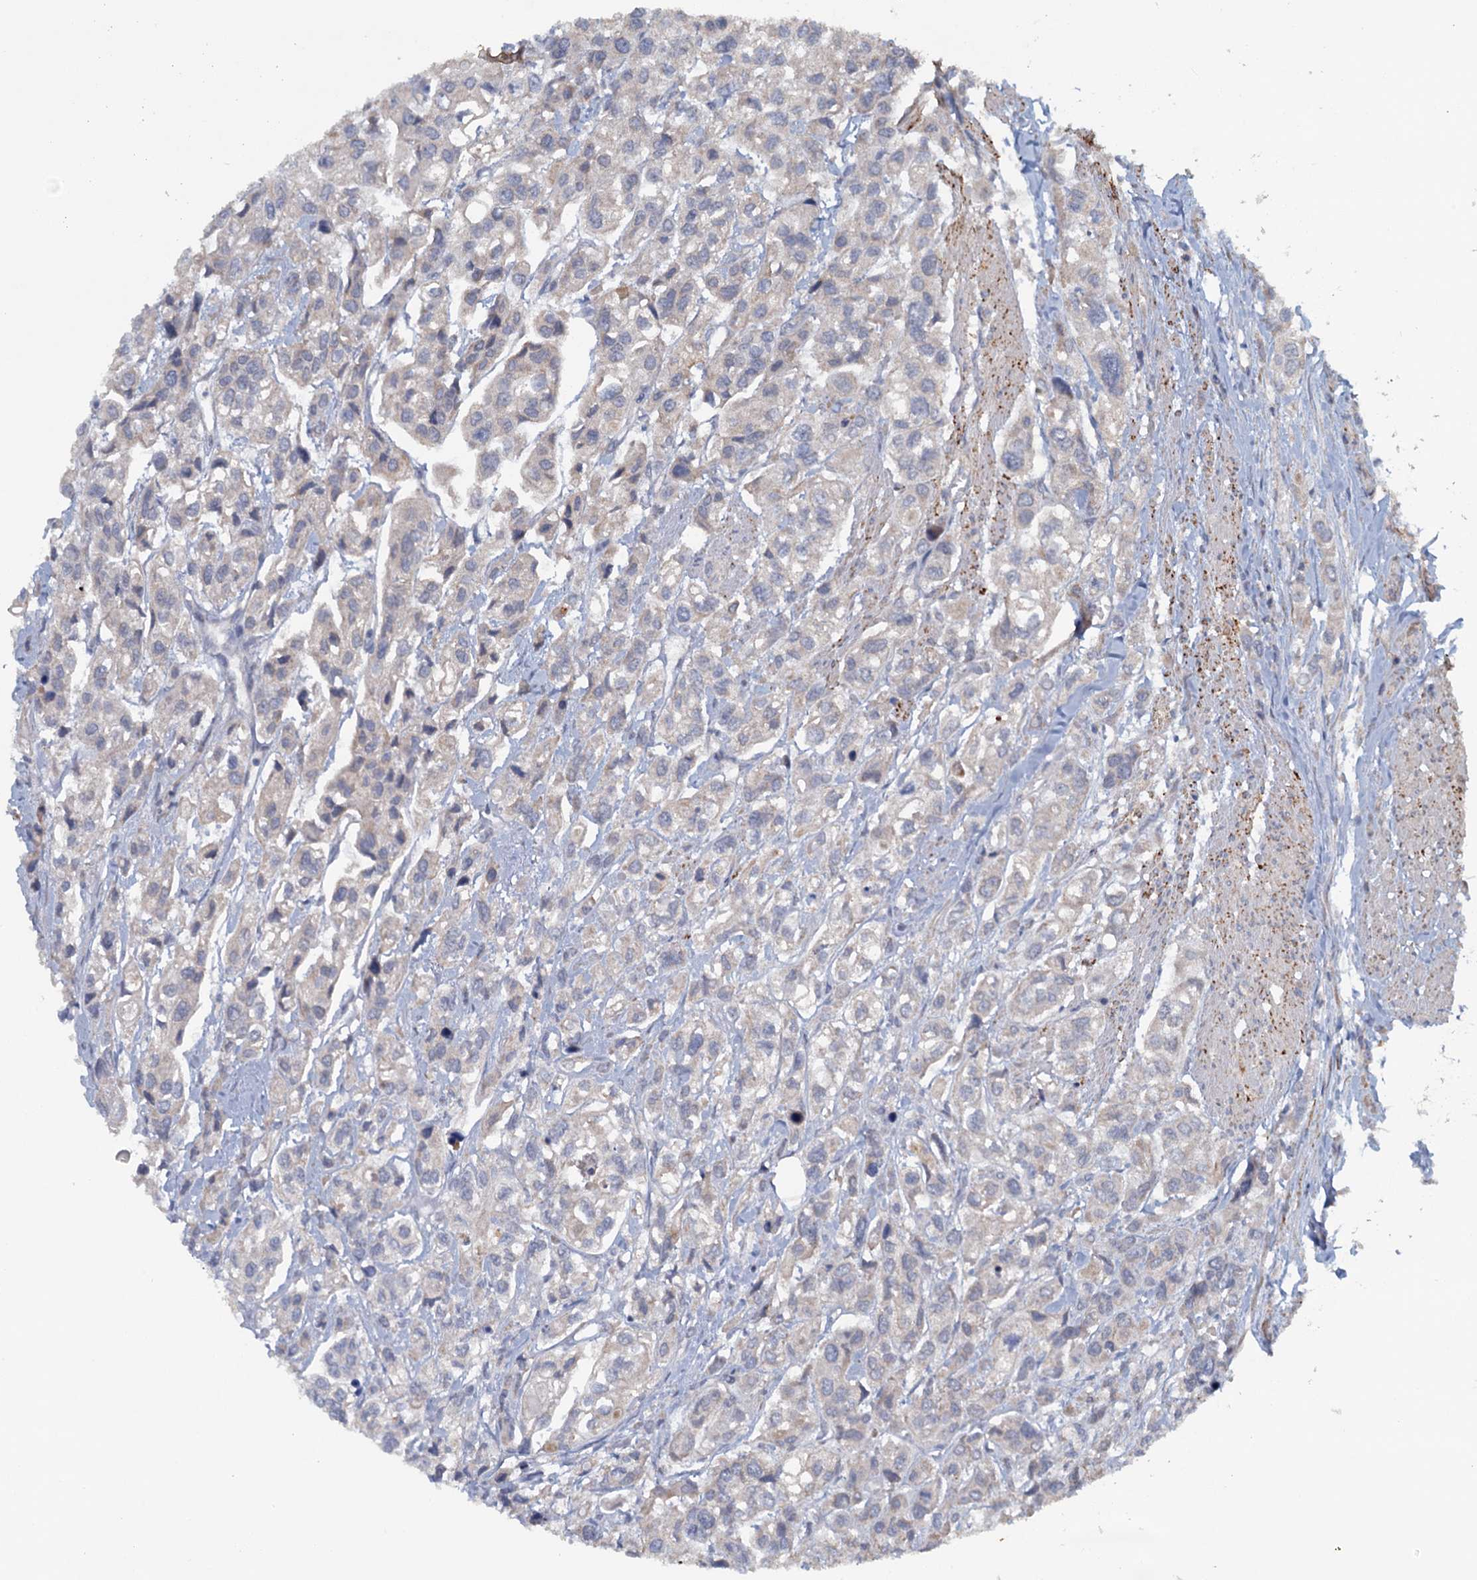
{"staining": {"intensity": "negative", "quantity": "none", "location": "none"}, "tissue": "urothelial cancer", "cell_type": "Tumor cells", "image_type": "cancer", "snomed": [{"axis": "morphology", "description": "Urothelial carcinoma, High grade"}, {"axis": "topography", "description": "Urinary bladder"}], "caption": "An immunohistochemistry photomicrograph of urothelial carcinoma (high-grade) is shown. There is no staining in tumor cells of urothelial carcinoma (high-grade).", "gene": "FUNDC1", "patient": {"sex": "male", "age": 67}}